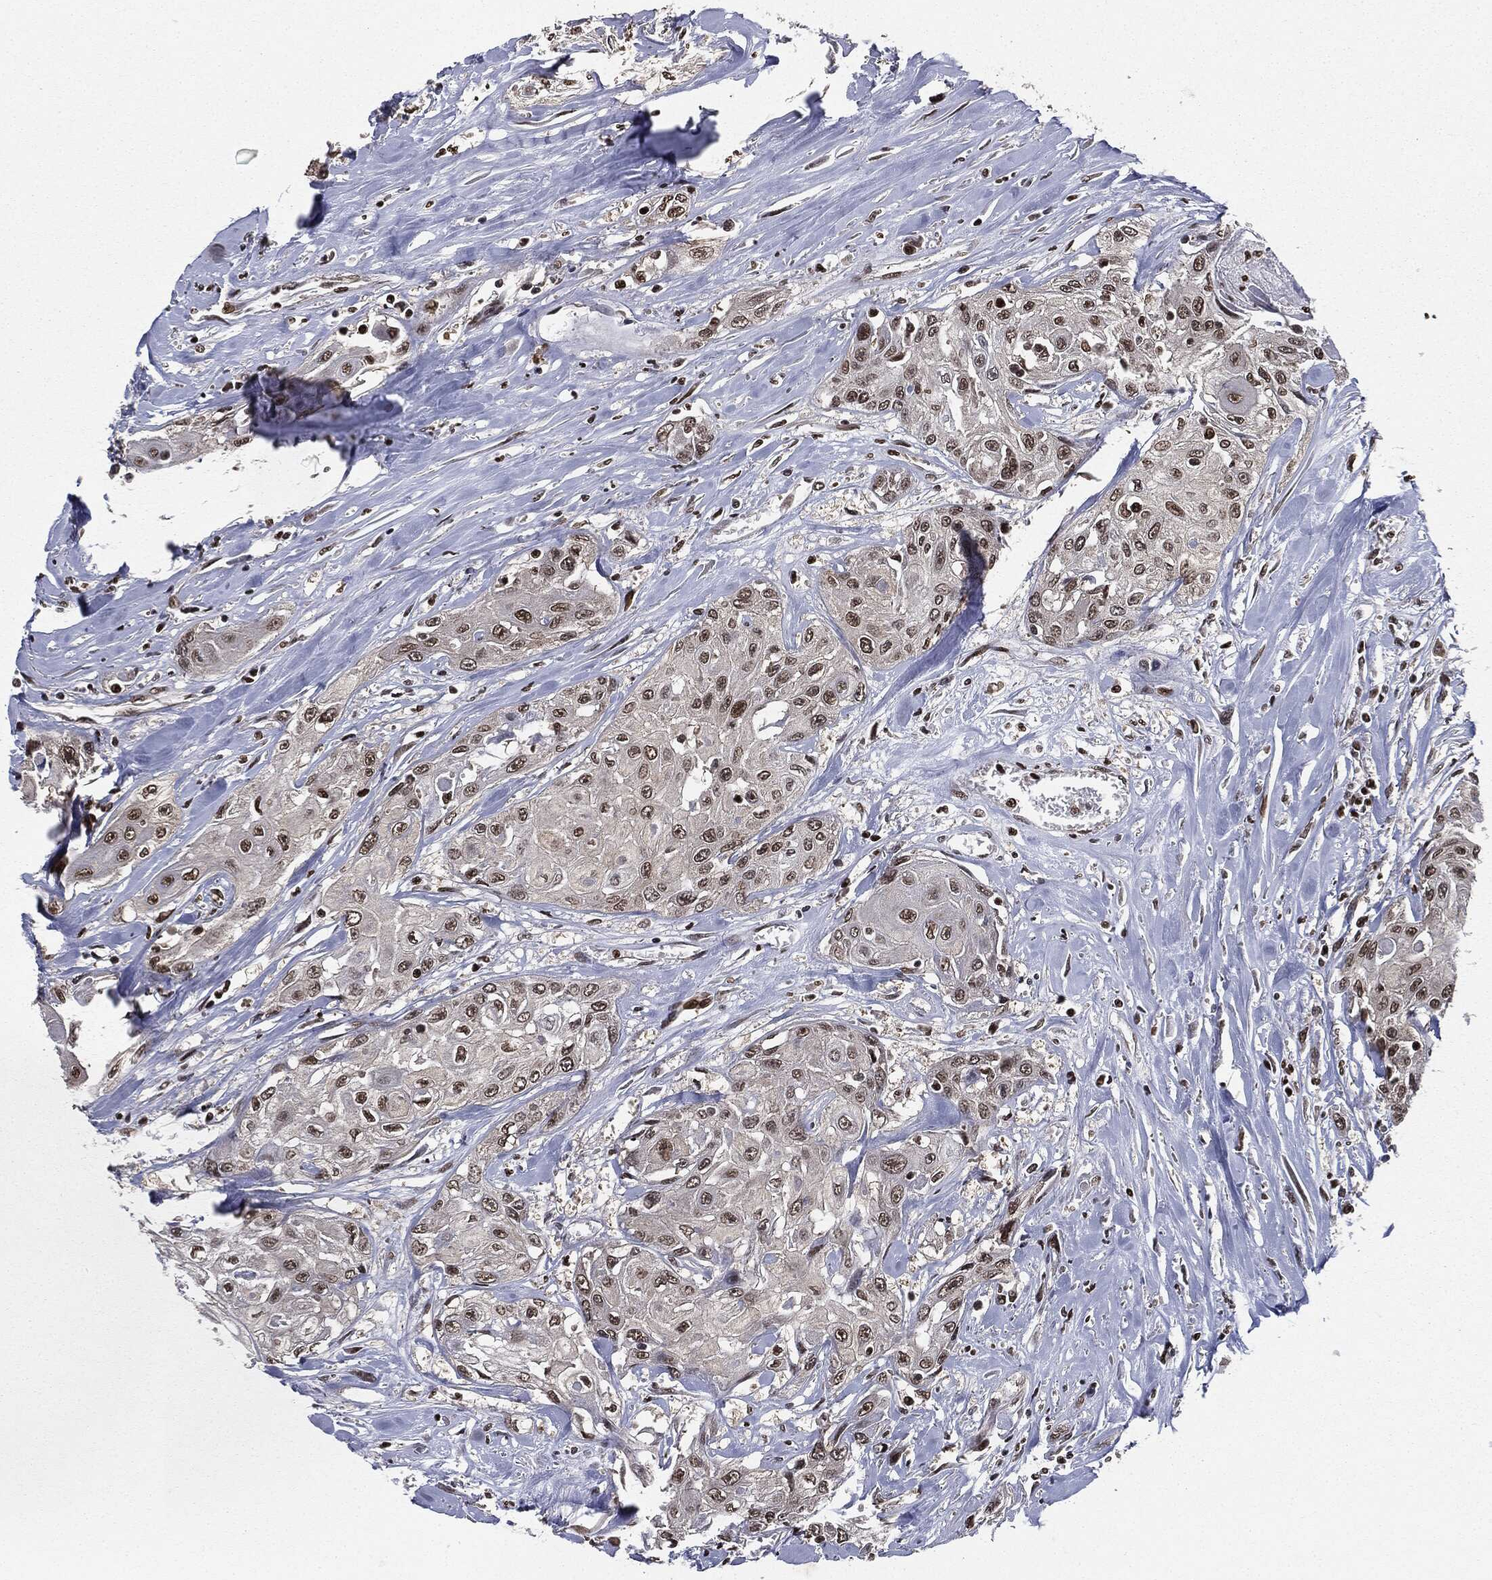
{"staining": {"intensity": "strong", "quantity": "25%-75%", "location": "nuclear"}, "tissue": "head and neck cancer", "cell_type": "Tumor cells", "image_type": "cancer", "snomed": [{"axis": "morphology", "description": "Normal tissue, NOS"}, {"axis": "morphology", "description": "Squamous cell carcinoma, NOS"}, {"axis": "topography", "description": "Oral tissue"}, {"axis": "topography", "description": "Peripheral nerve tissue"}, {"axis": "topography", "description": "Head-Neck"}], "caption": "A histopathology image of head and neck cancer (squamous cell carcinoma) stained for a protein displays strong nuclear brown staining in tumor cells. (DAB (3,3'-diaminobenzidine) IHC, brown staining for protein, blue staining for nuclei).", "gene": "TBC1D22A", "patient": {"sex": "female", "age": 59}}